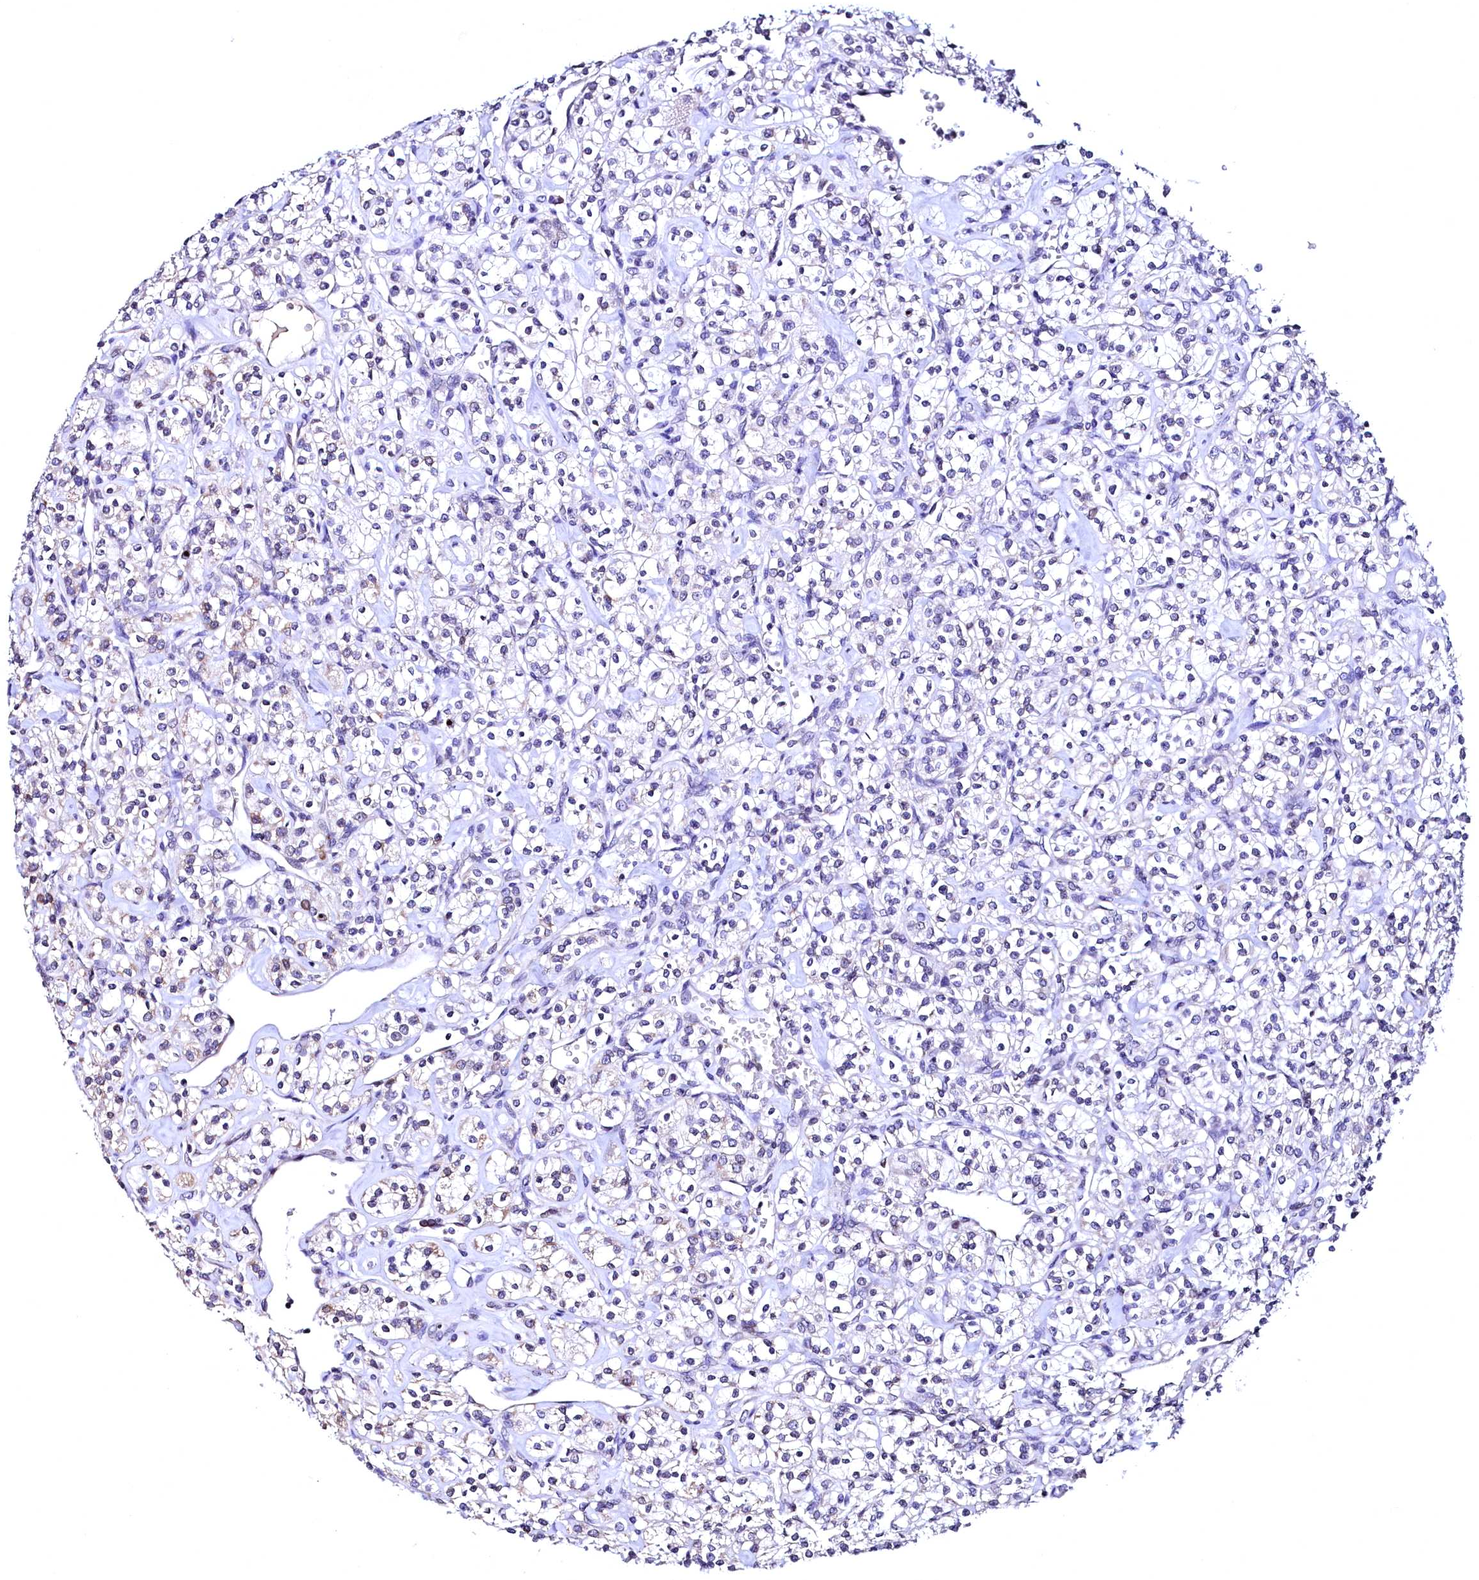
{"staining": {"intensity": "negative", "quantity": "none", "location": "none"}, "tissue": "renal cancer", "cell_type": "Tumor cells", "image_type": "cancer", "snomed": [{"axis": "morphology", "description": "Adenocarcinoma, NOS"}, {"axis": "topography", "description": "Kidney"}], "caption": "Renal cancer (adenocarcinoma) stained for a protein using immunohistochemistry (IHC) displays no staining tumor cells.", "gene": "HAND1", "patient": {"sex": "male", "age": 77}}